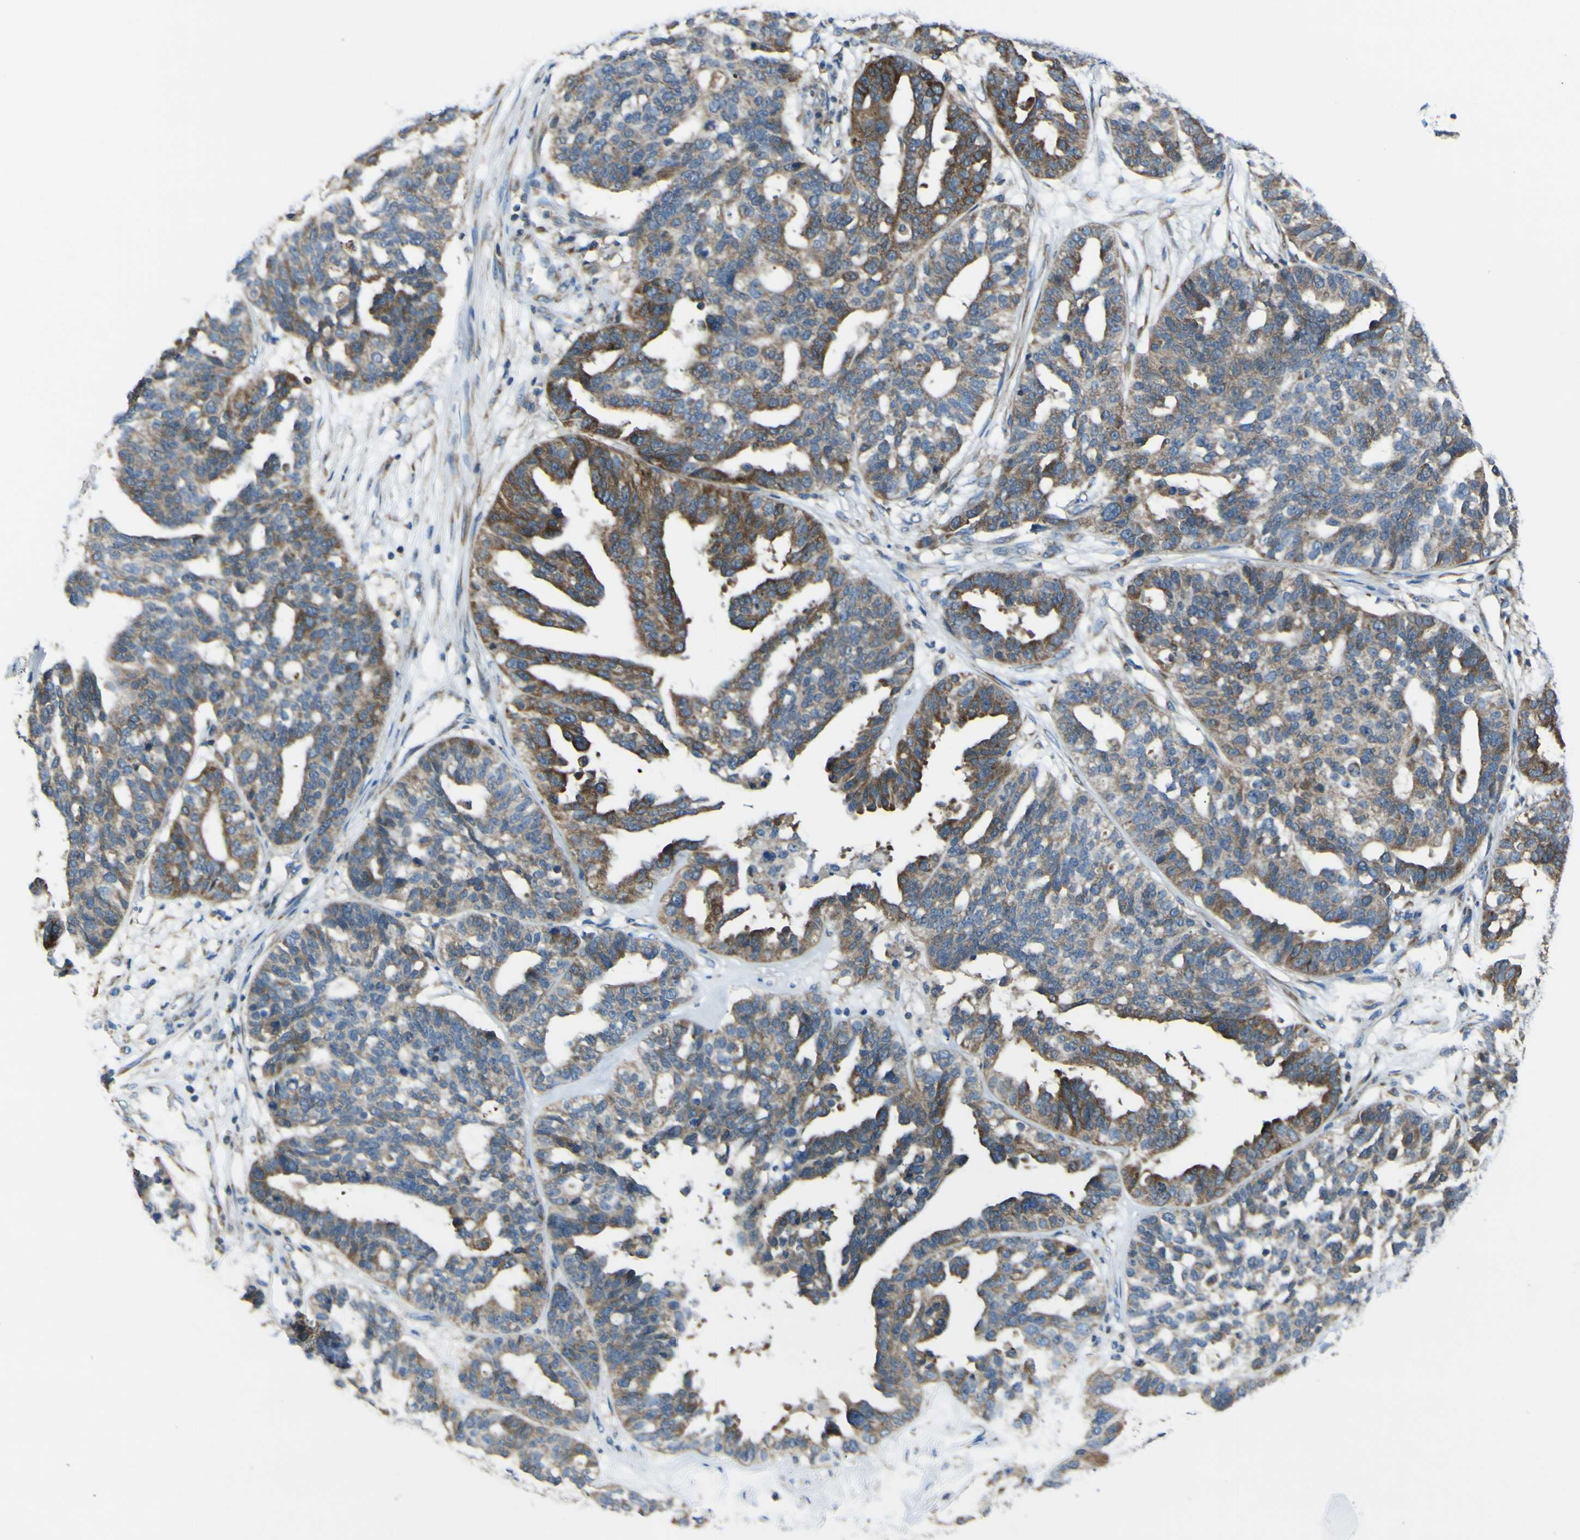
{"staining": {"intensity": "moderate", "quantity": "25%-75%", "location": "cytoplasmic/membranous"}, "tissue": "ovarian cancer", "cell_type": "Tumor cells", "image_type": "cancer", "snomed": [{"axis": "morphology", "description": "Cystadenocarcinoma, serous, NOS"}, {"axis": "topography", "description": "Ovary"}], "caption": "This is a photomicrograph of immunohistochemistry staining of ovarian cancer, which shows moderate positivity in the cytoplasmic/membranous of tumor cells.", "gene": "STIM1", "patient": {"sex": "female", "age": 59}}